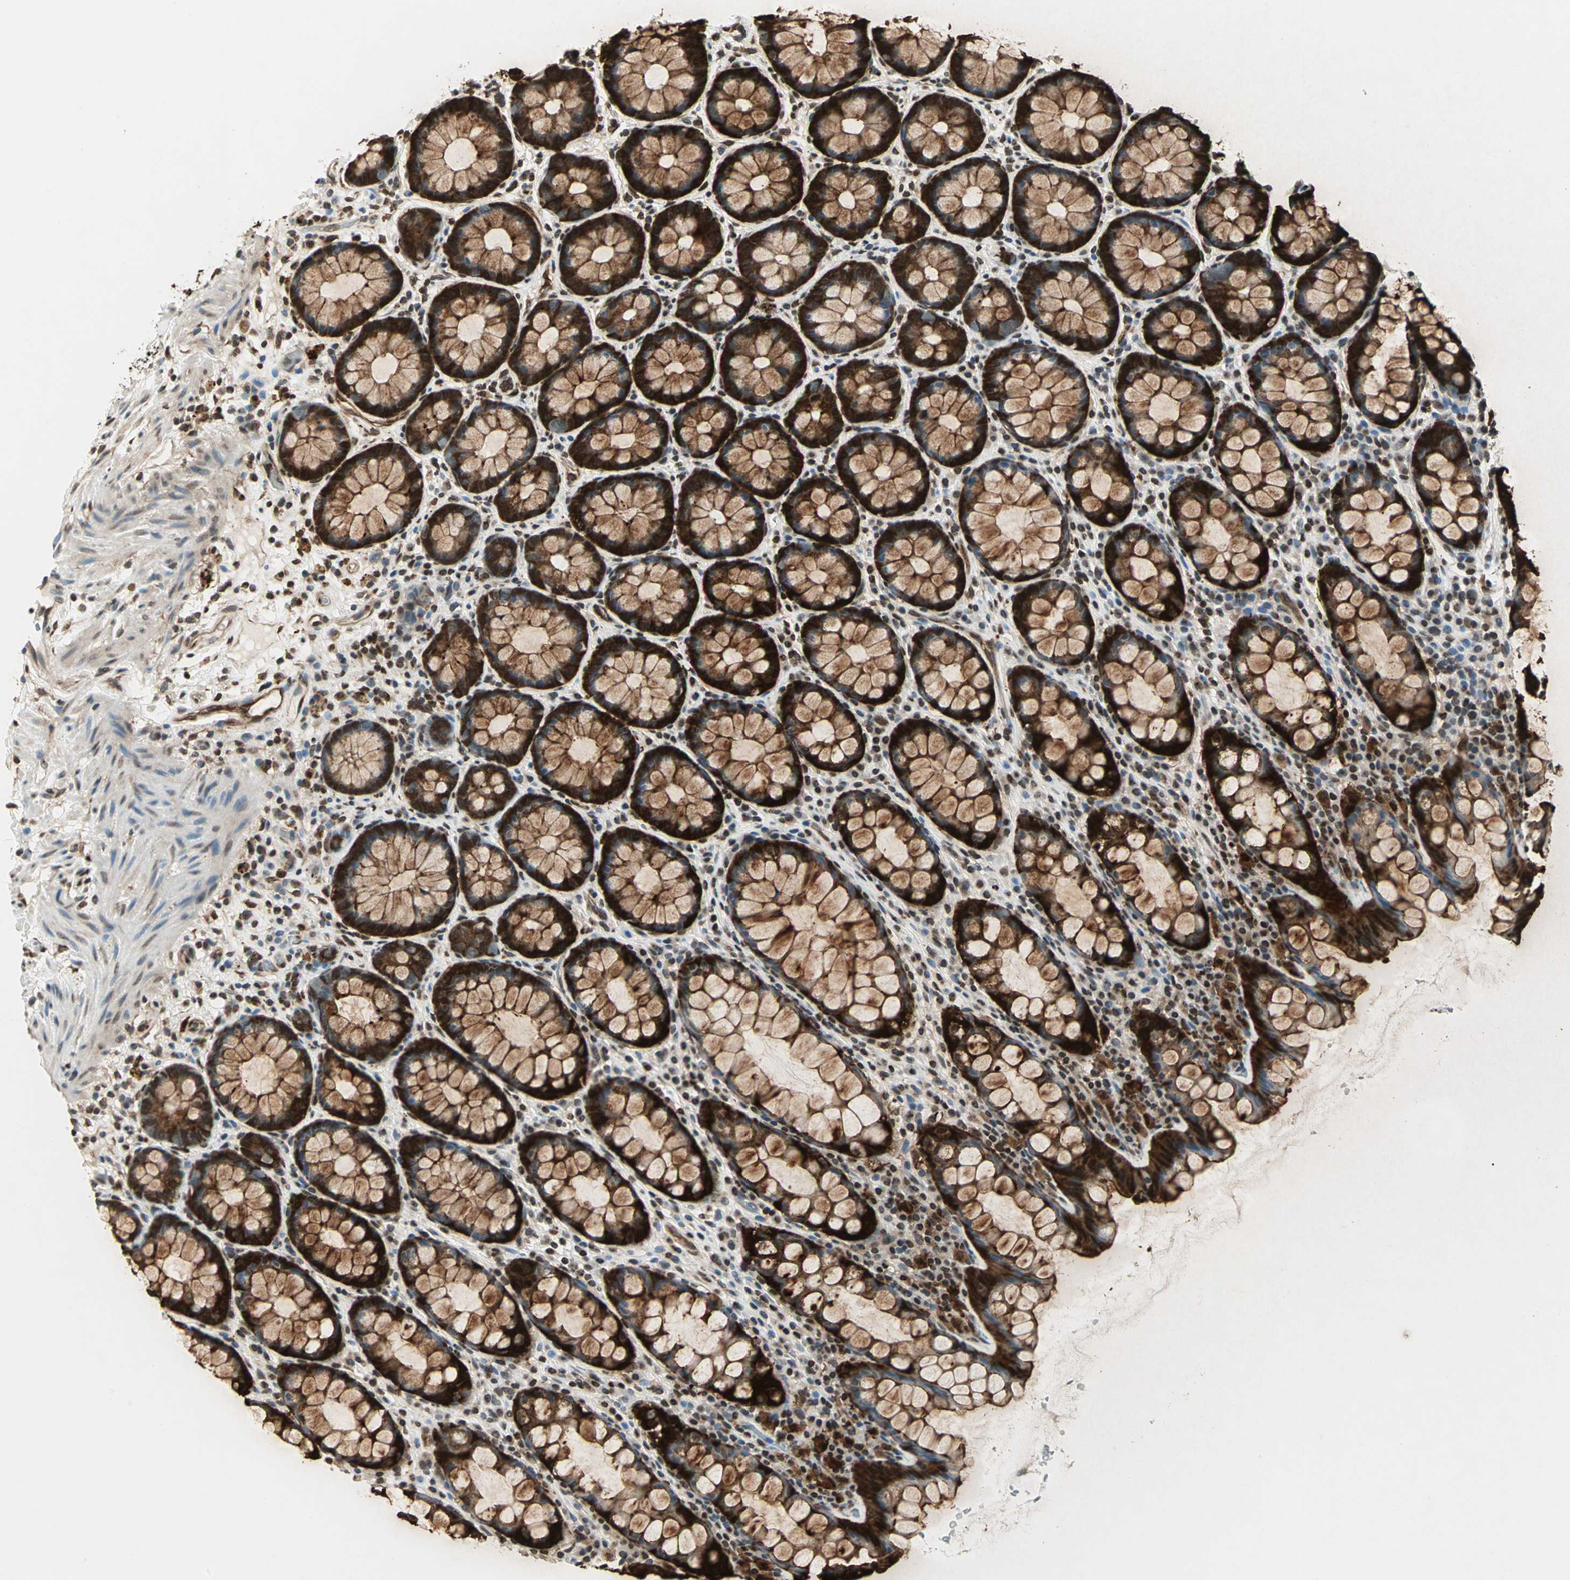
{"staining": {"intensity": "strong", "quantity": ">75%", "location": "cytoplasmic/membranous,nuclear"}, "tissue": "rectum", "cell_type": "Glandular cells", "image_type": "normal", "snomed": [{"axis": "morphology", "description": "Normal tissue, NOS"}, {"axis": "topography", "description": "Rectum"}], "caption": "Immunohistochemical staining of normal human rectum displays high levels of strong cytoplasmic/membranous,nuclear expression in approximately >75% of glandular cells.", "gene": "LGALS3", "patient": {"sex": "male", "age": 92}}